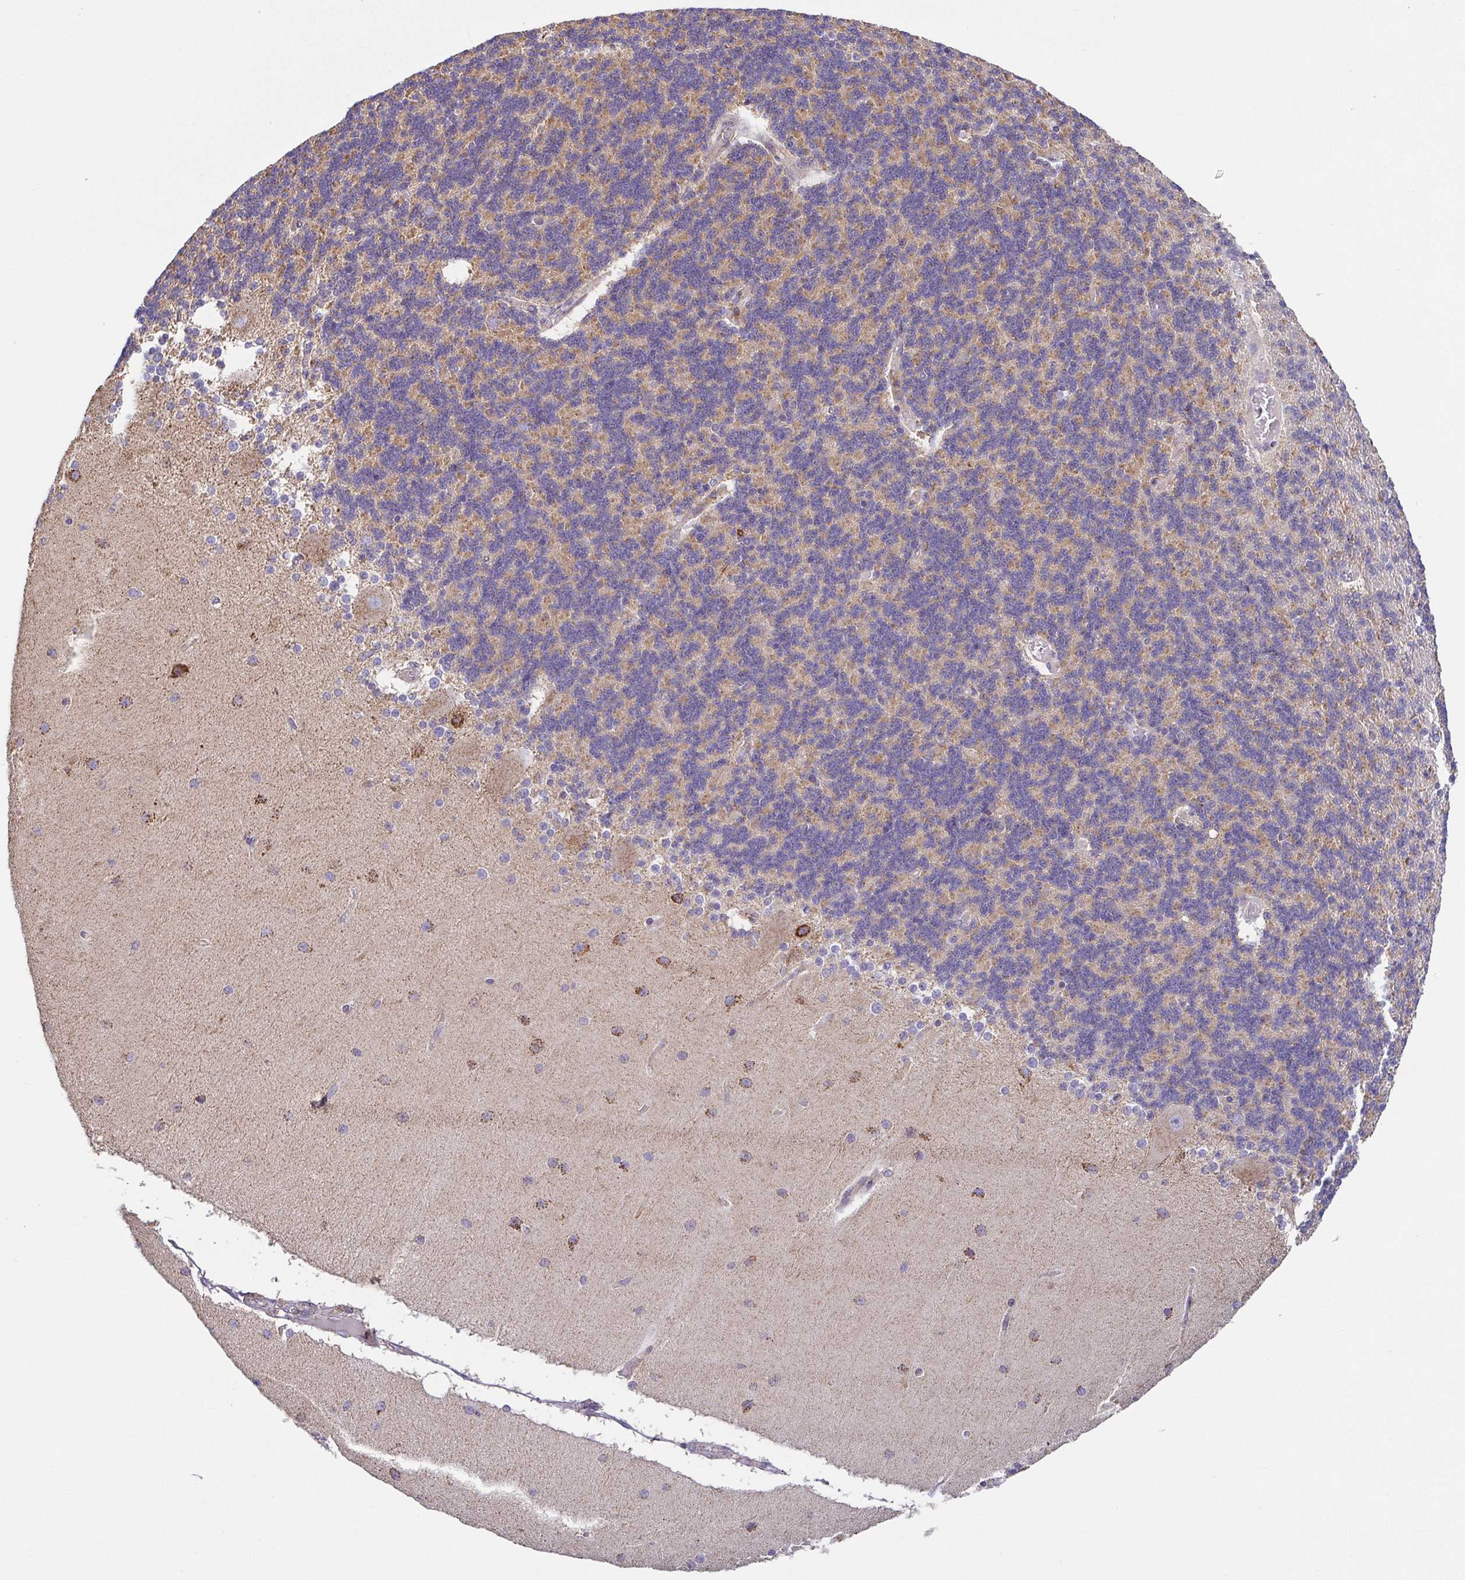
{"staining": {"intensity": "moderate", "quantity": "25%-75%", "location": "cytoplasmic/membranous"}, "tissue": "cerebellum", "cell_type": "Cells in granular layer", "image_type": "normal", "snomed": [{"axis": "morphology", "description": "Normal tissue, NOS"}, {"axis": "topography", "description": "Cerebellum"}], "caption": "Immunohistochemical staining of normal human cerebellum shows 25%-75% levels of moderate cytoplasmic/membranous protein staining in approximately 25%-75% of cells in granular layer. The staining is performed using DAB brown chromogen to label protein expression. The nuclei are counter-stained blue using hematoxylin.", "gene": "GINM1", "patient": {"sex": "female", "age": 54}}